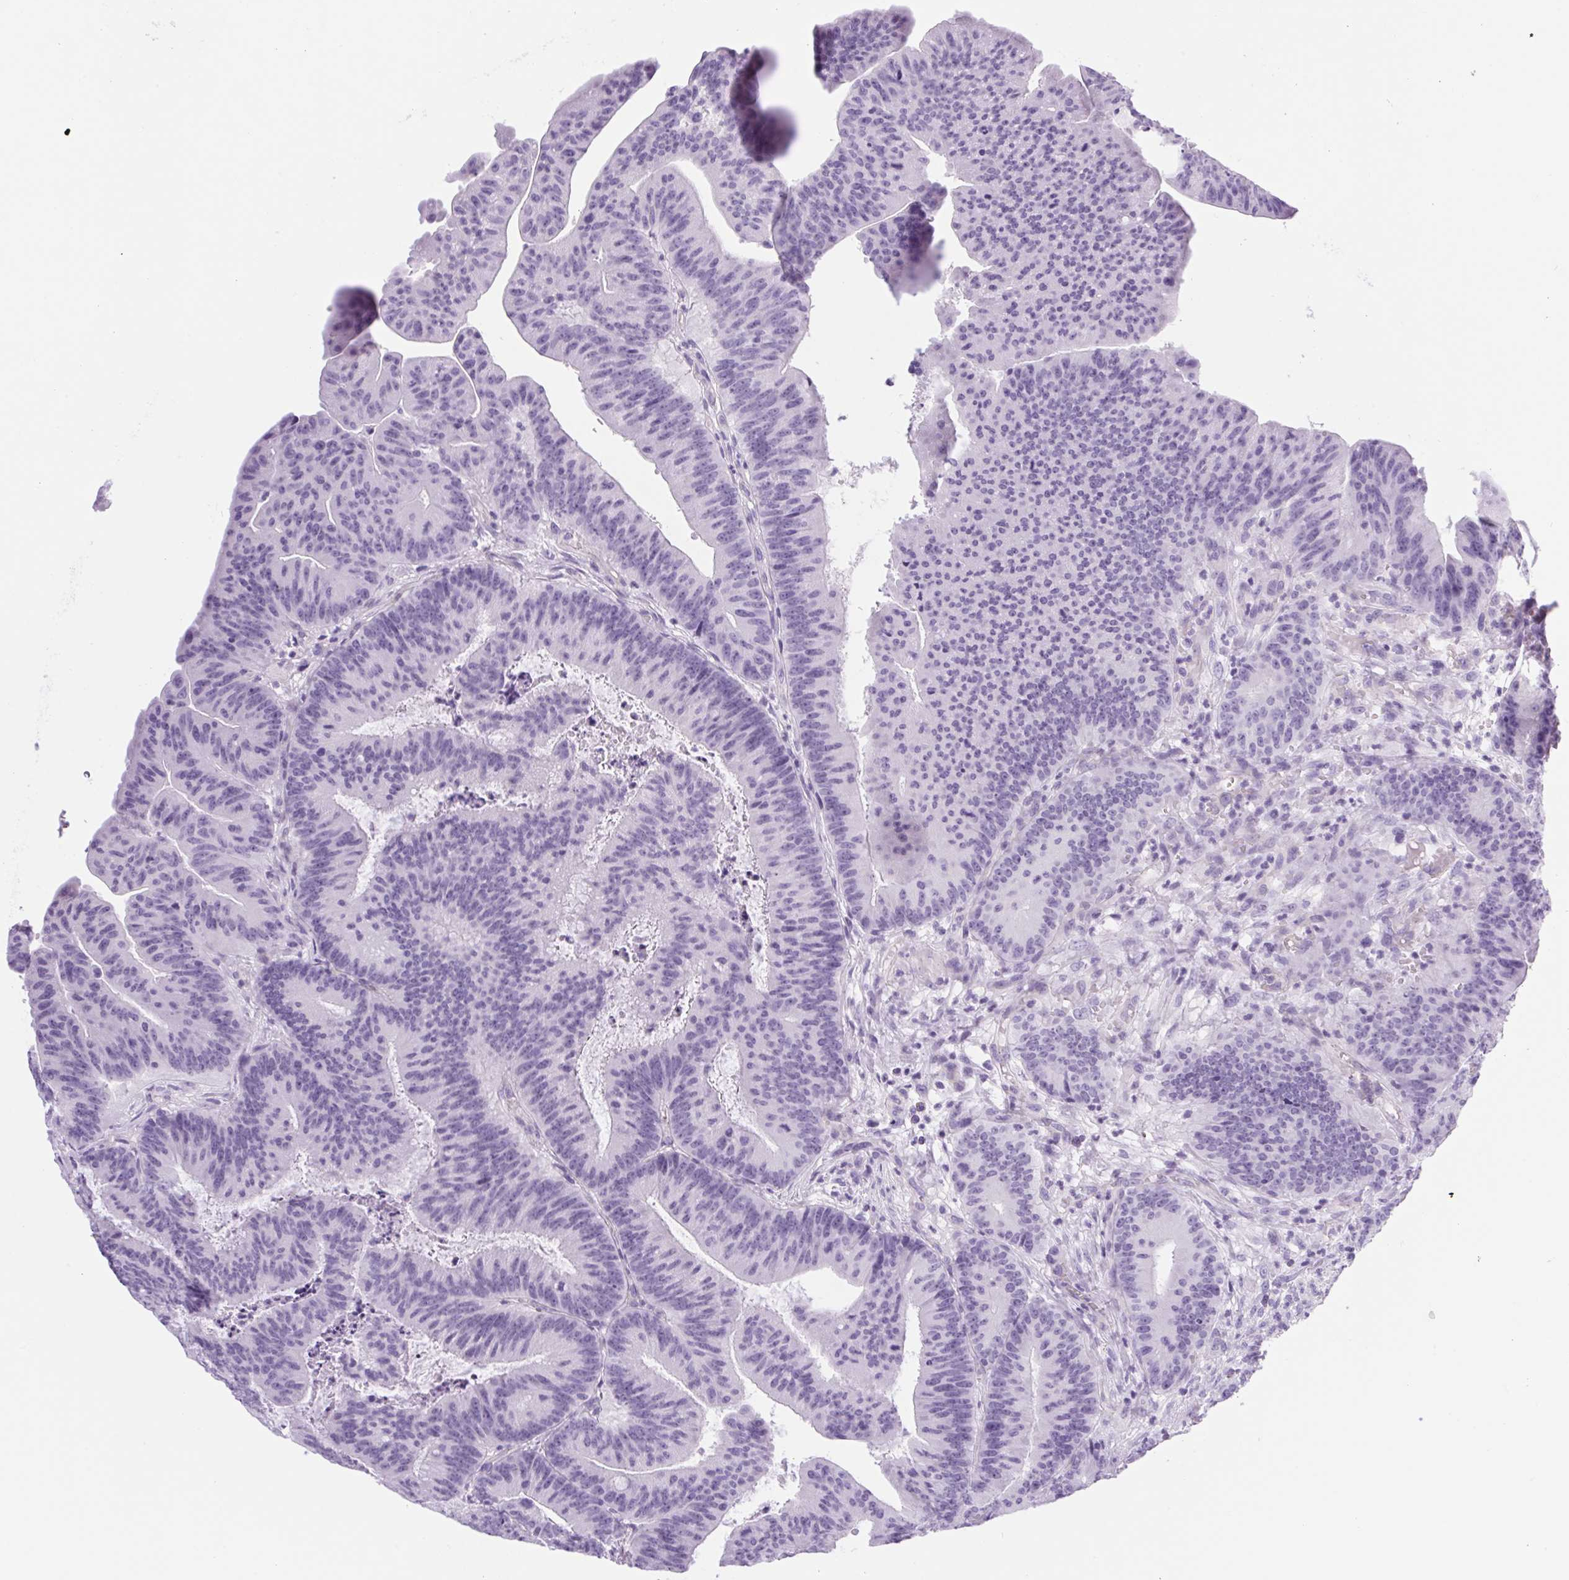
{"staining": {"intensity": "negative", "quantity": "none", "location": "none"}, "tissue": "colorectal cancer", "cell_type": "Tumor cells", "image_type": "cancer", "snomed": [{"axis": "morphology", "description": "Adenocarcinoma, NOS"}, {"axis": "topography", "description": "Colon"}], "caption": "Immunohistochemical staining of human colorectal adenocarcinoma demonstrates no significant expression in tumor cells.", "gene": "SPACA5B", "patient": {"sex": "female", "age": 78}}